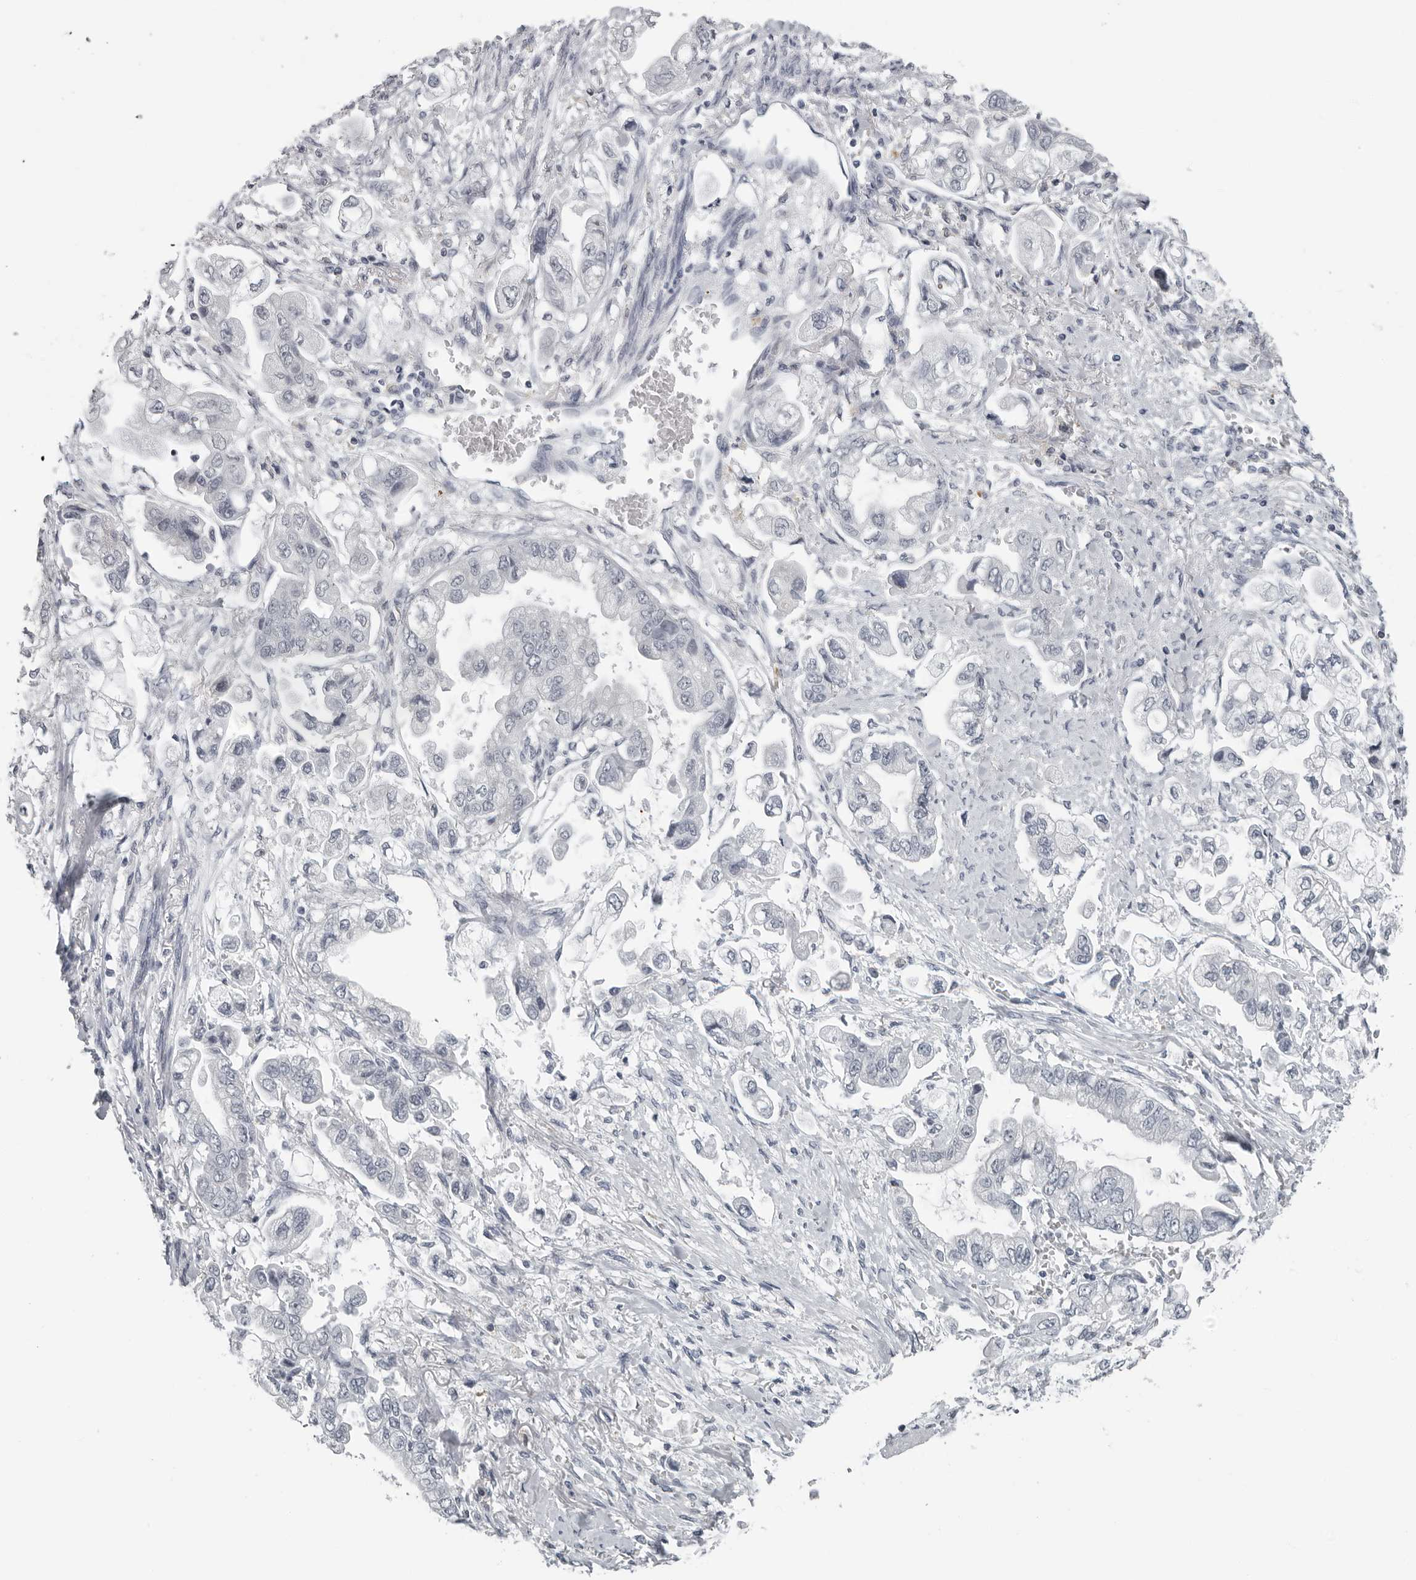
{"staining": {"intensity": "negative", "quantity": "none", "location": "none"}, "tissue": "stomach cancer", "cell_type": "Tumor cells", "image_type": "cancer", "snomed": [{"axis": "morphology", "description": "Adenocarcinoma, NOS"}, {"axis": "topography", "description": "Stomach"}], "caption": "Protein analysis of stomach adenocarcinoma displays no significant staining in tumor cells.", "gene": "OPLAH", "patient": {"sex": "male", "age": 62}}